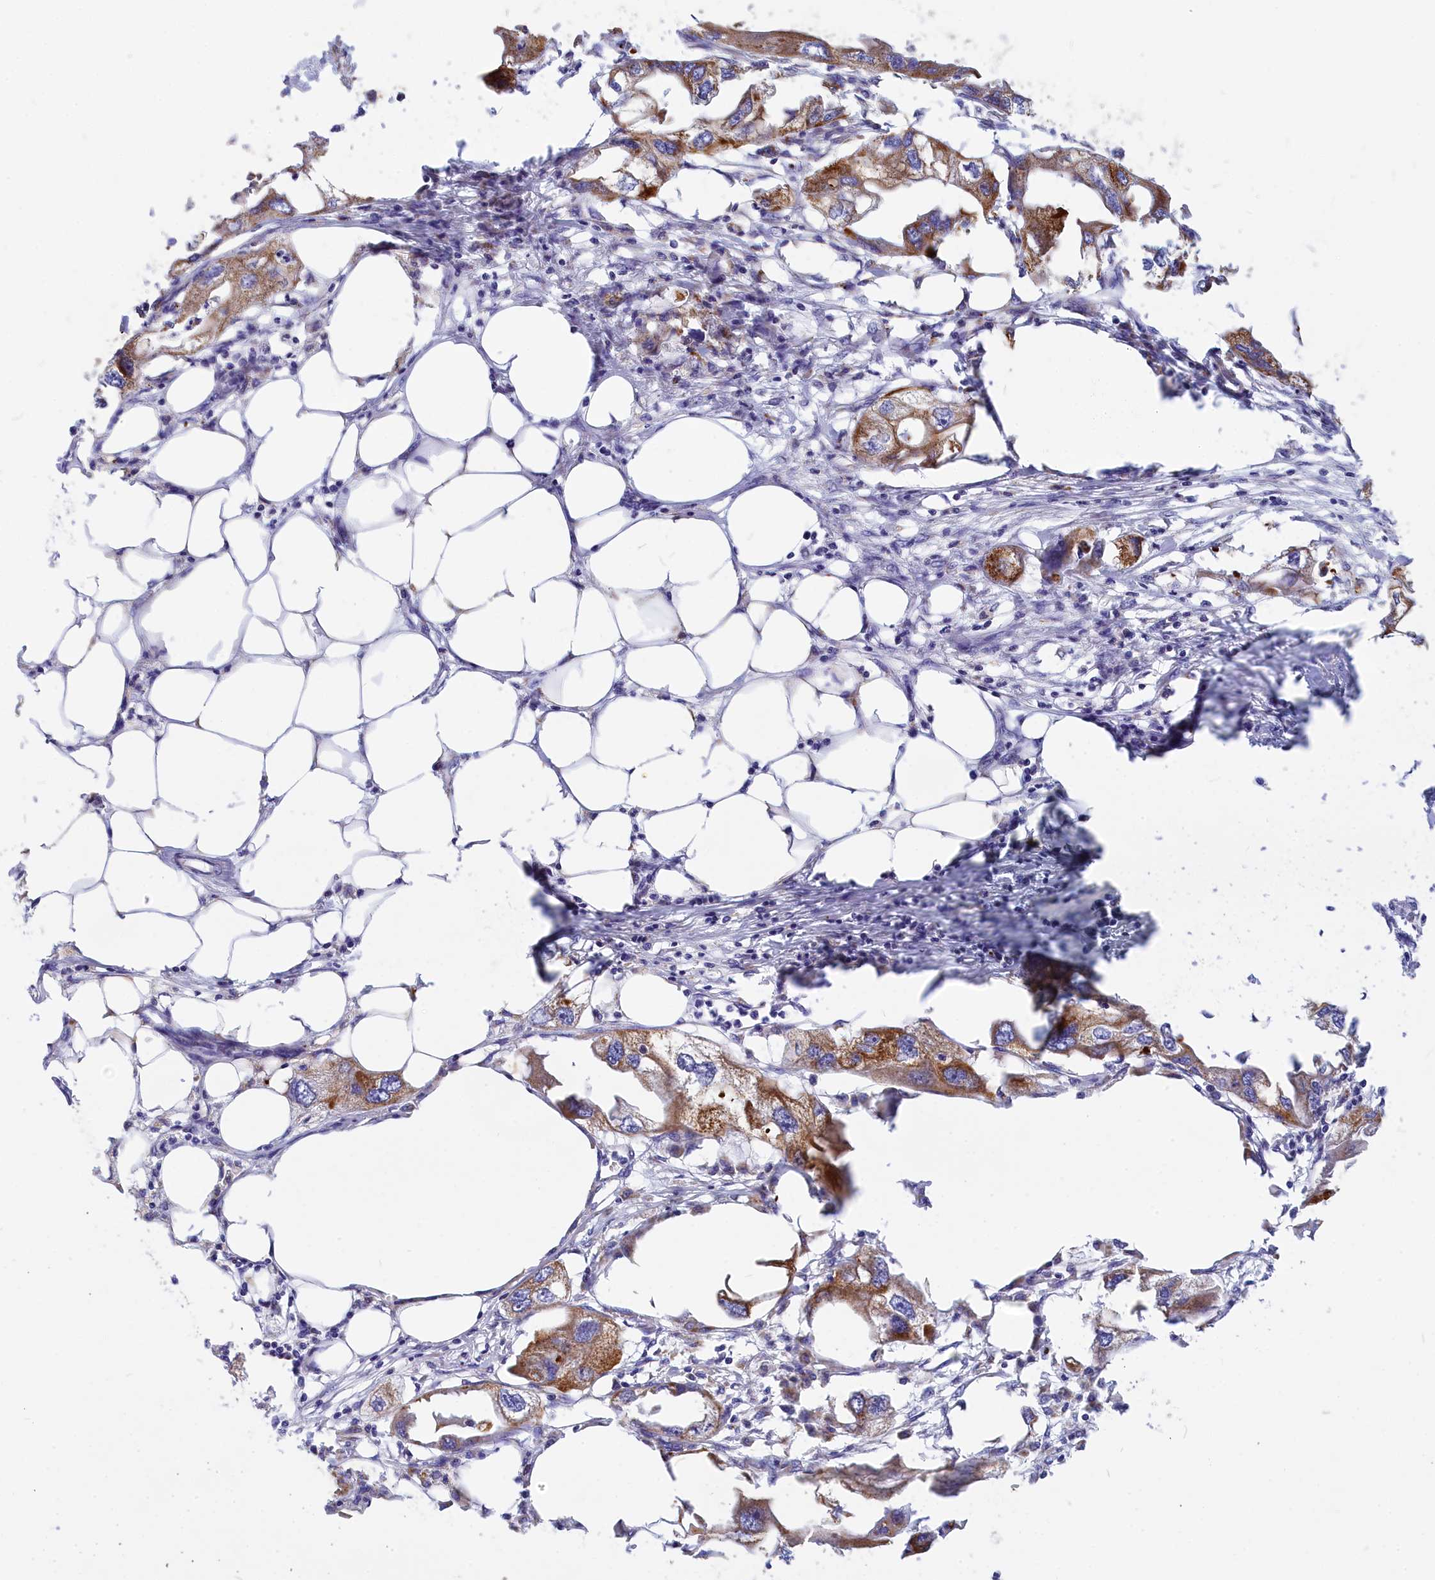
{"staining": {"intensity": "moderate", "quantity": ">75%", "location": "cytoplasmic/membranous"}, "tissue": "endometrial cancer", "cell_type": "Tumor cells", "image_type": "cancer", "snomed": [{"axis": "morphology", "description": "Adenocarcinoma, NOS"}, {"axis": "morphology", "description": "Adenocarcinoma, metastatic, NOS"}, {"axis": "topography", "description": "Adipose tissue"}, {"axis": "topography", "description": "Endometrium"}], "caption": "Immunohistochemistry (IHC) photomicrograph of neoplastic tissue: human endometrial cancer (metastatic adenocarcinoma) stained using IHC displays medium levels of moderate protein expression localized specifically in the cytoplasmic/membranous of tumor cells, appearing as a cytoplasmic/membranous brown color.", "gene": "VDAC2", "patient": {"sex": "female", "age": 67}}